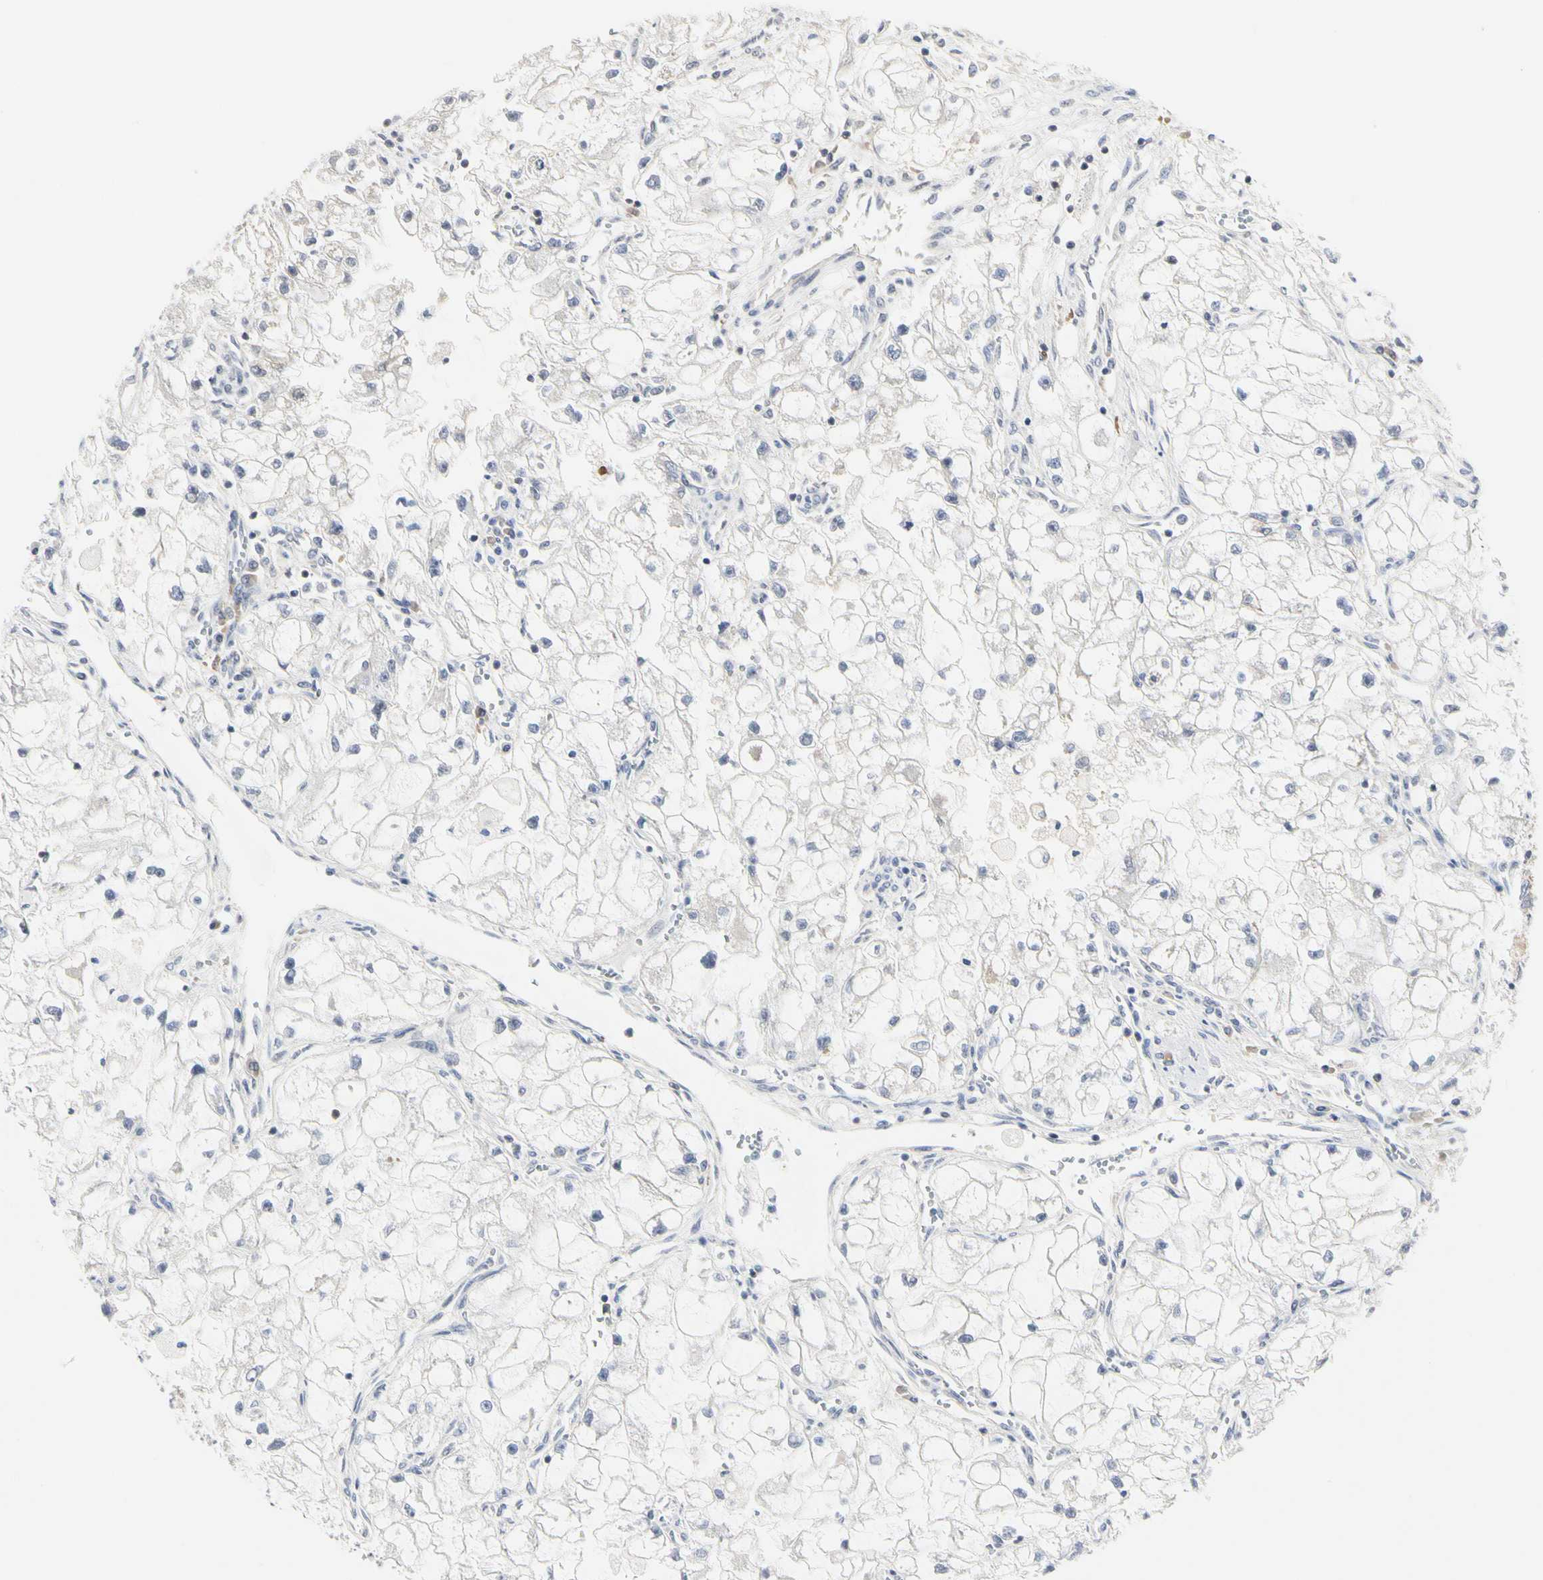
{"staining": {"intensity": "negative", "quantity": "none", "location": "none"}, "tissue": "renal cancer", "cell_type": "Tumor cells", "image_type": "cancer", "snomed": [{"axis": "morphology", "description": "Adenocarcinoma, NOS"}, {"axis": "topography", "description": "Kidney"}], "caption": "Tumor cells are negative for brown protein staining in renal cancer (adenocarcinoma).", "gene": "SHANK2", "patient": {"sex": "female", "age": 70}}